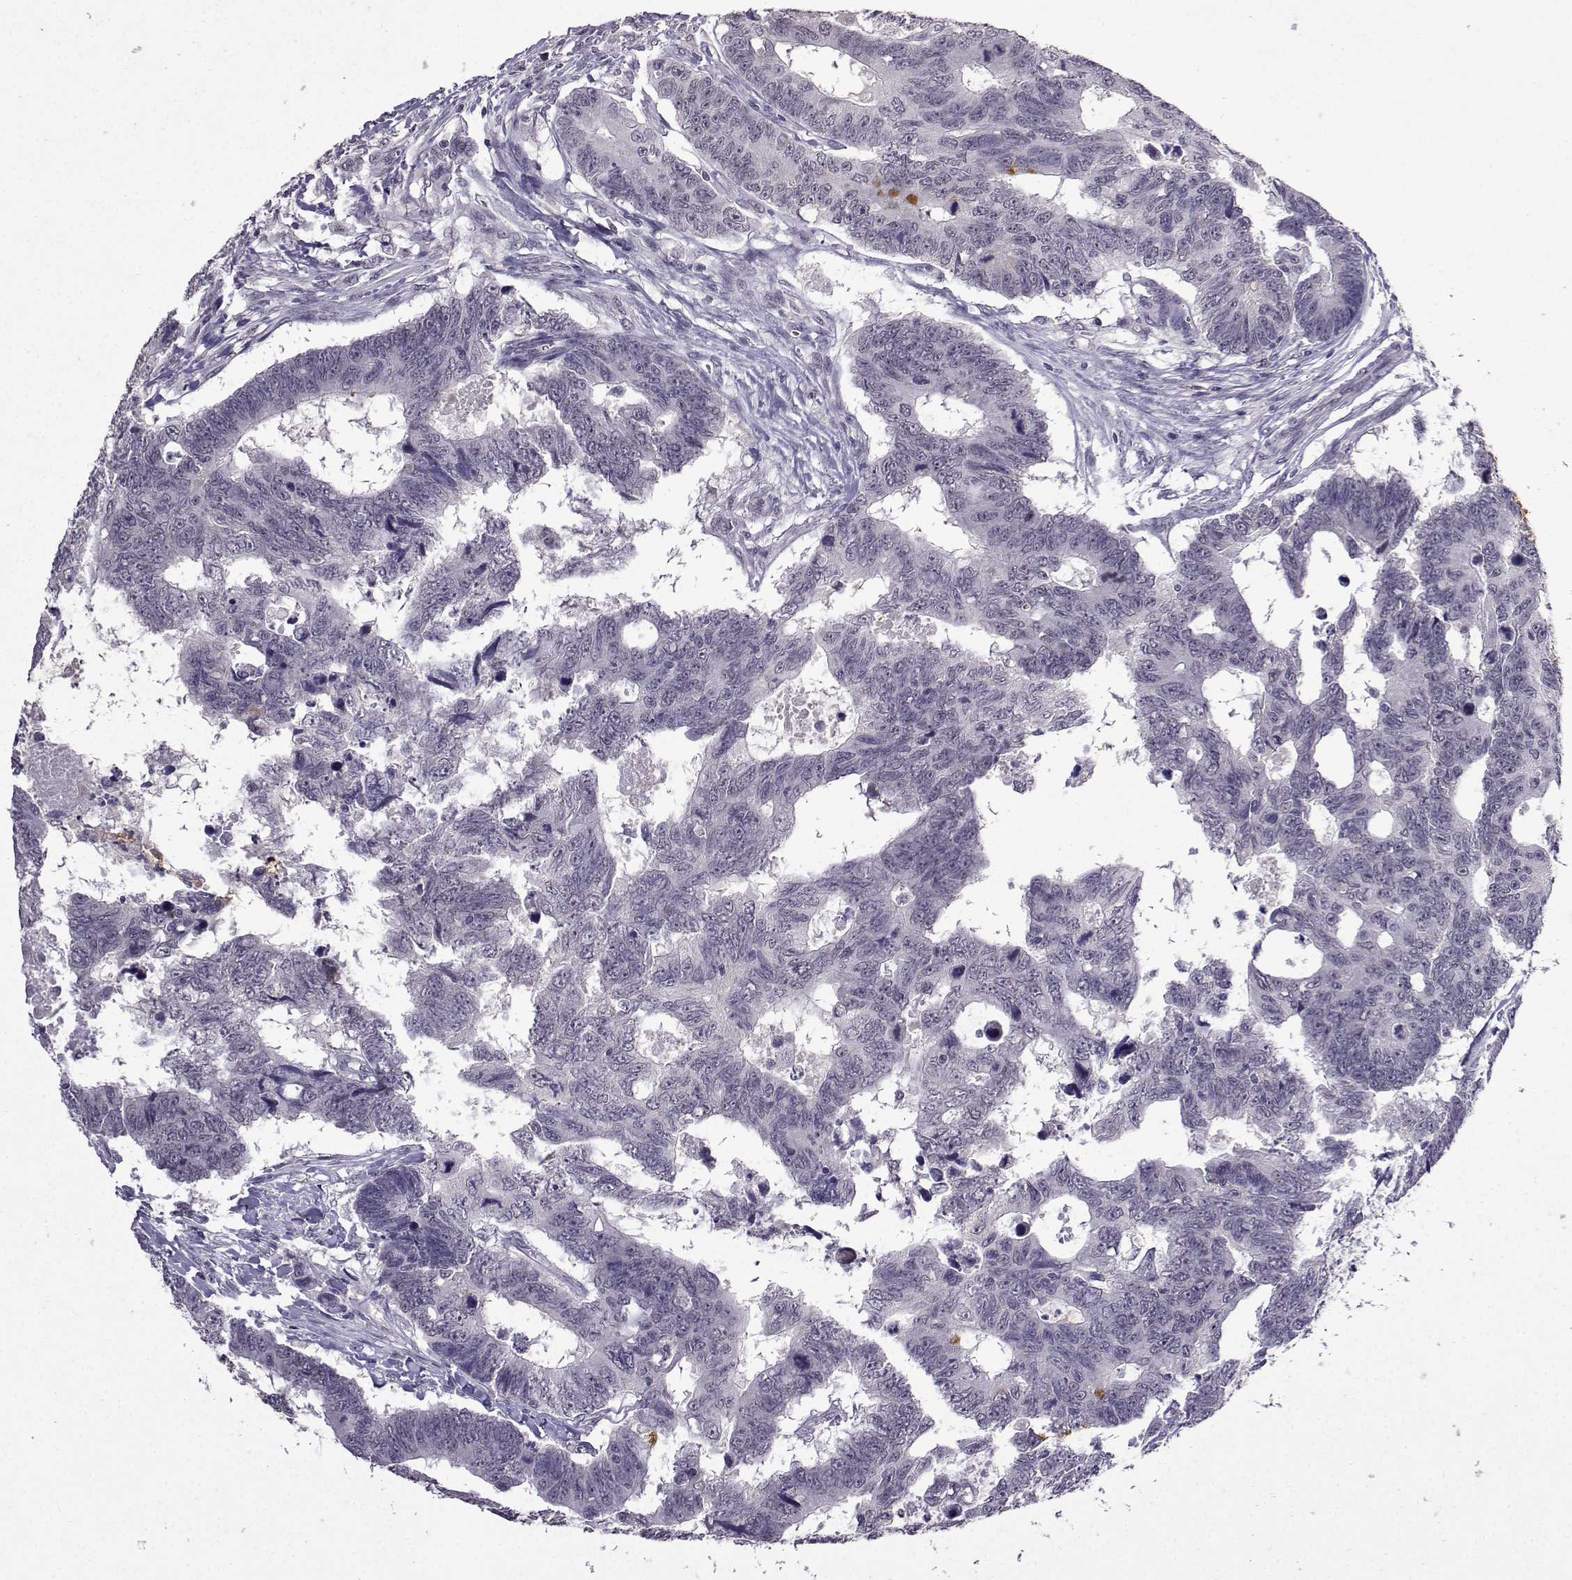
{"staining": {"intensity": "negative", "quantity": "none", "location": "none"}, "tissue": "colorectal cancer", "cell_type": "Tumor cells", "image_type": "cancer", "snomed": [{"axis": "morphology", "description": "Adenocarcinoma, NOS"}, {"axis": "topography", "description": "Colon"}], "caption": "There is no significant expression in tumor cells of colorectal cancer. (Brightfield microscopy of DAB immunohistochemistry (IHC) at high magnification).", "gene": "CCL28", "patient": {"sex": "female", "age": 77}}